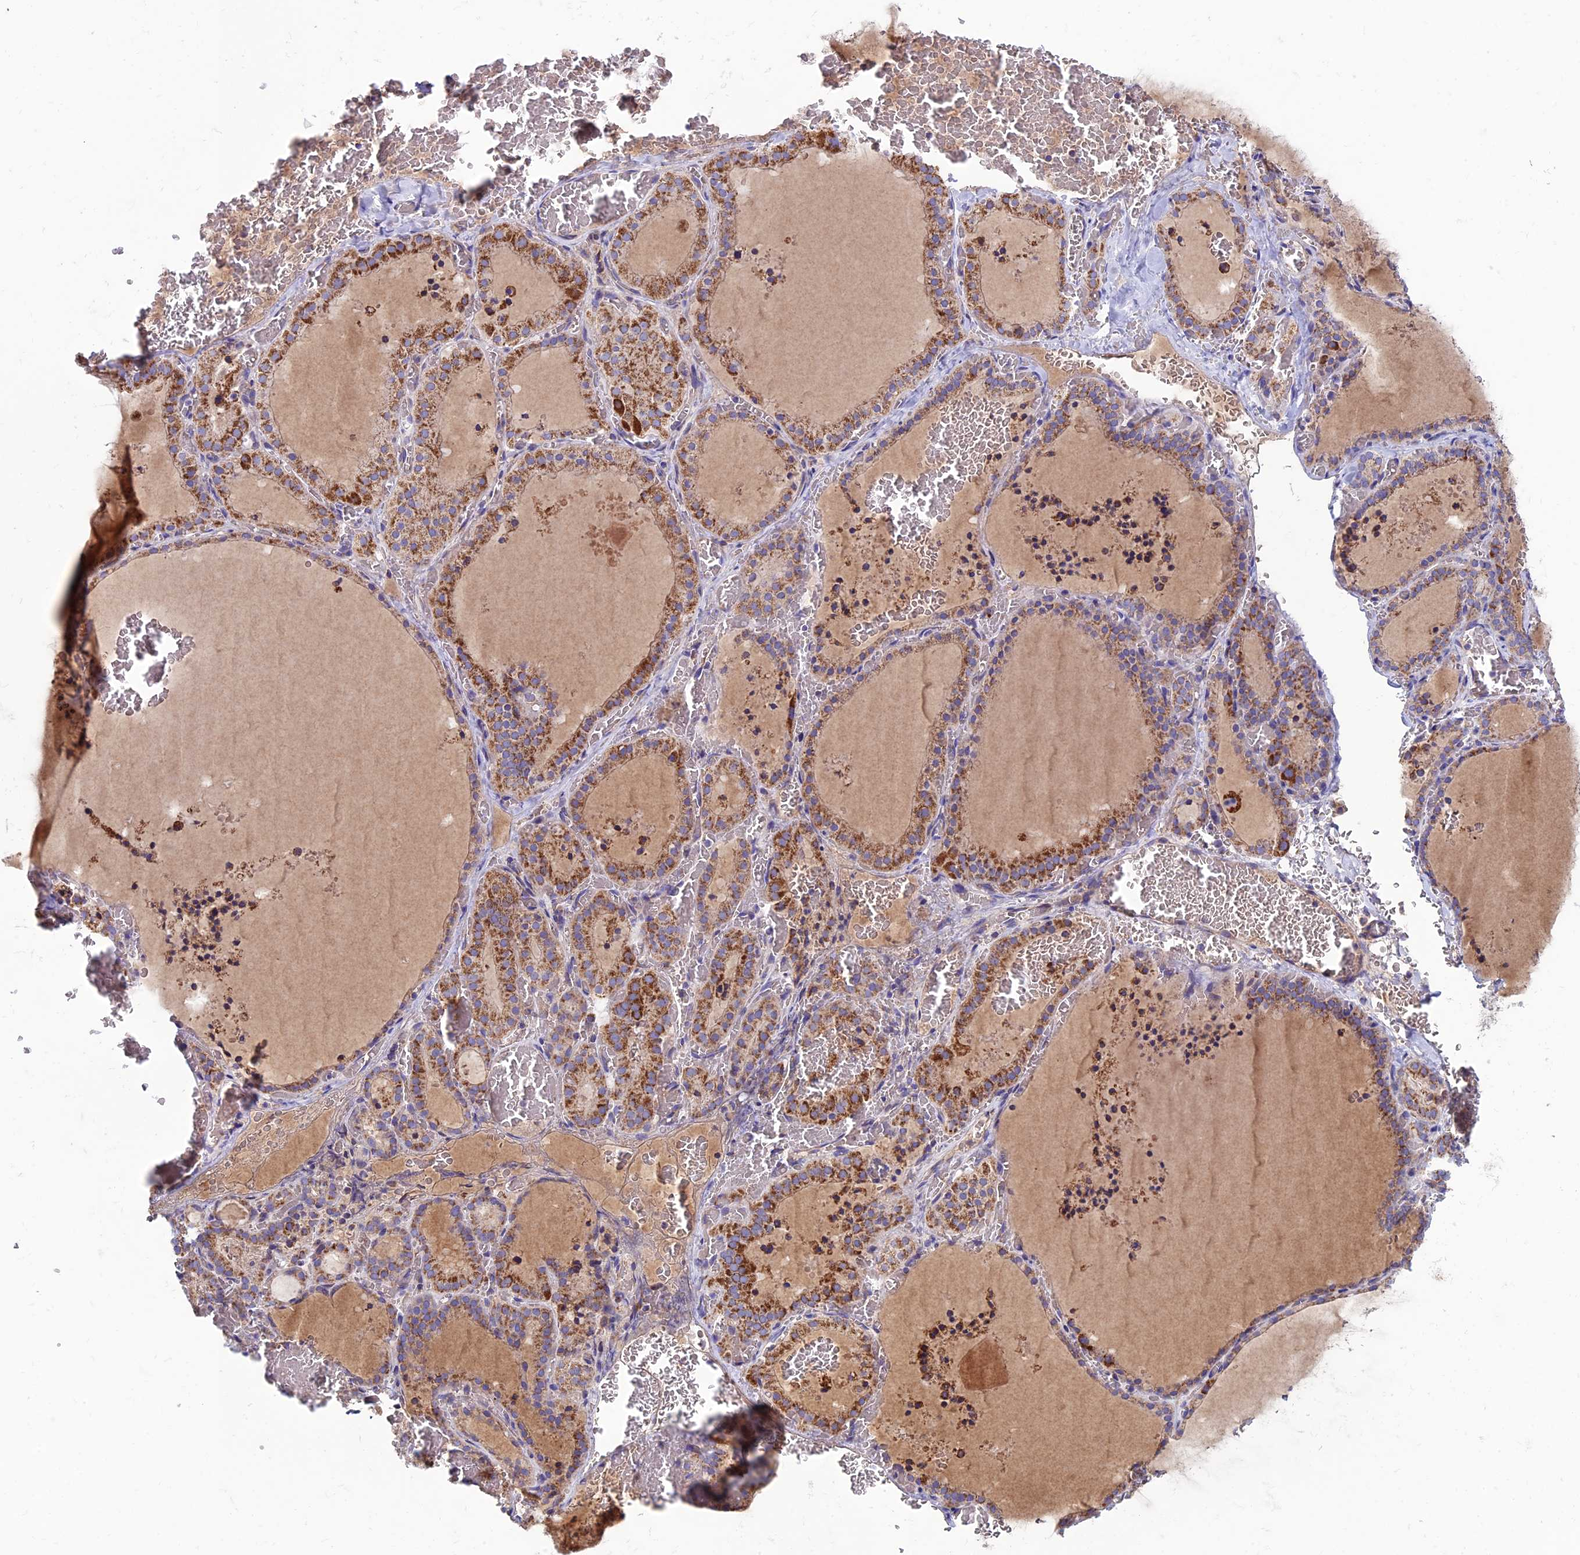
{"staining": {"intensity": "moderate", "quantity": ">75%", "location": "cytoplasmic/membranous"}, "tissue": "thyroid gland", "cell_type": "Glandular cells", "image_type": "normal", "snomed": [{"axis": "morphology", "description": "Normal tissue, NOS"}, {"axis": "topography", "description": "Thyroid gland"}], "caption": "A high-resolution image shows IHC staining of benign thyroid gland, which shows moderate cytoplasmic/membranous expression in approximately >75% of glandular cells. (Stains: DAB in brown, nuclei in blue, Microscopy: brightfield microscopy at high magnification).", "gene": "SLC15A5", "patient": {"sex": "female", "age": 39}}